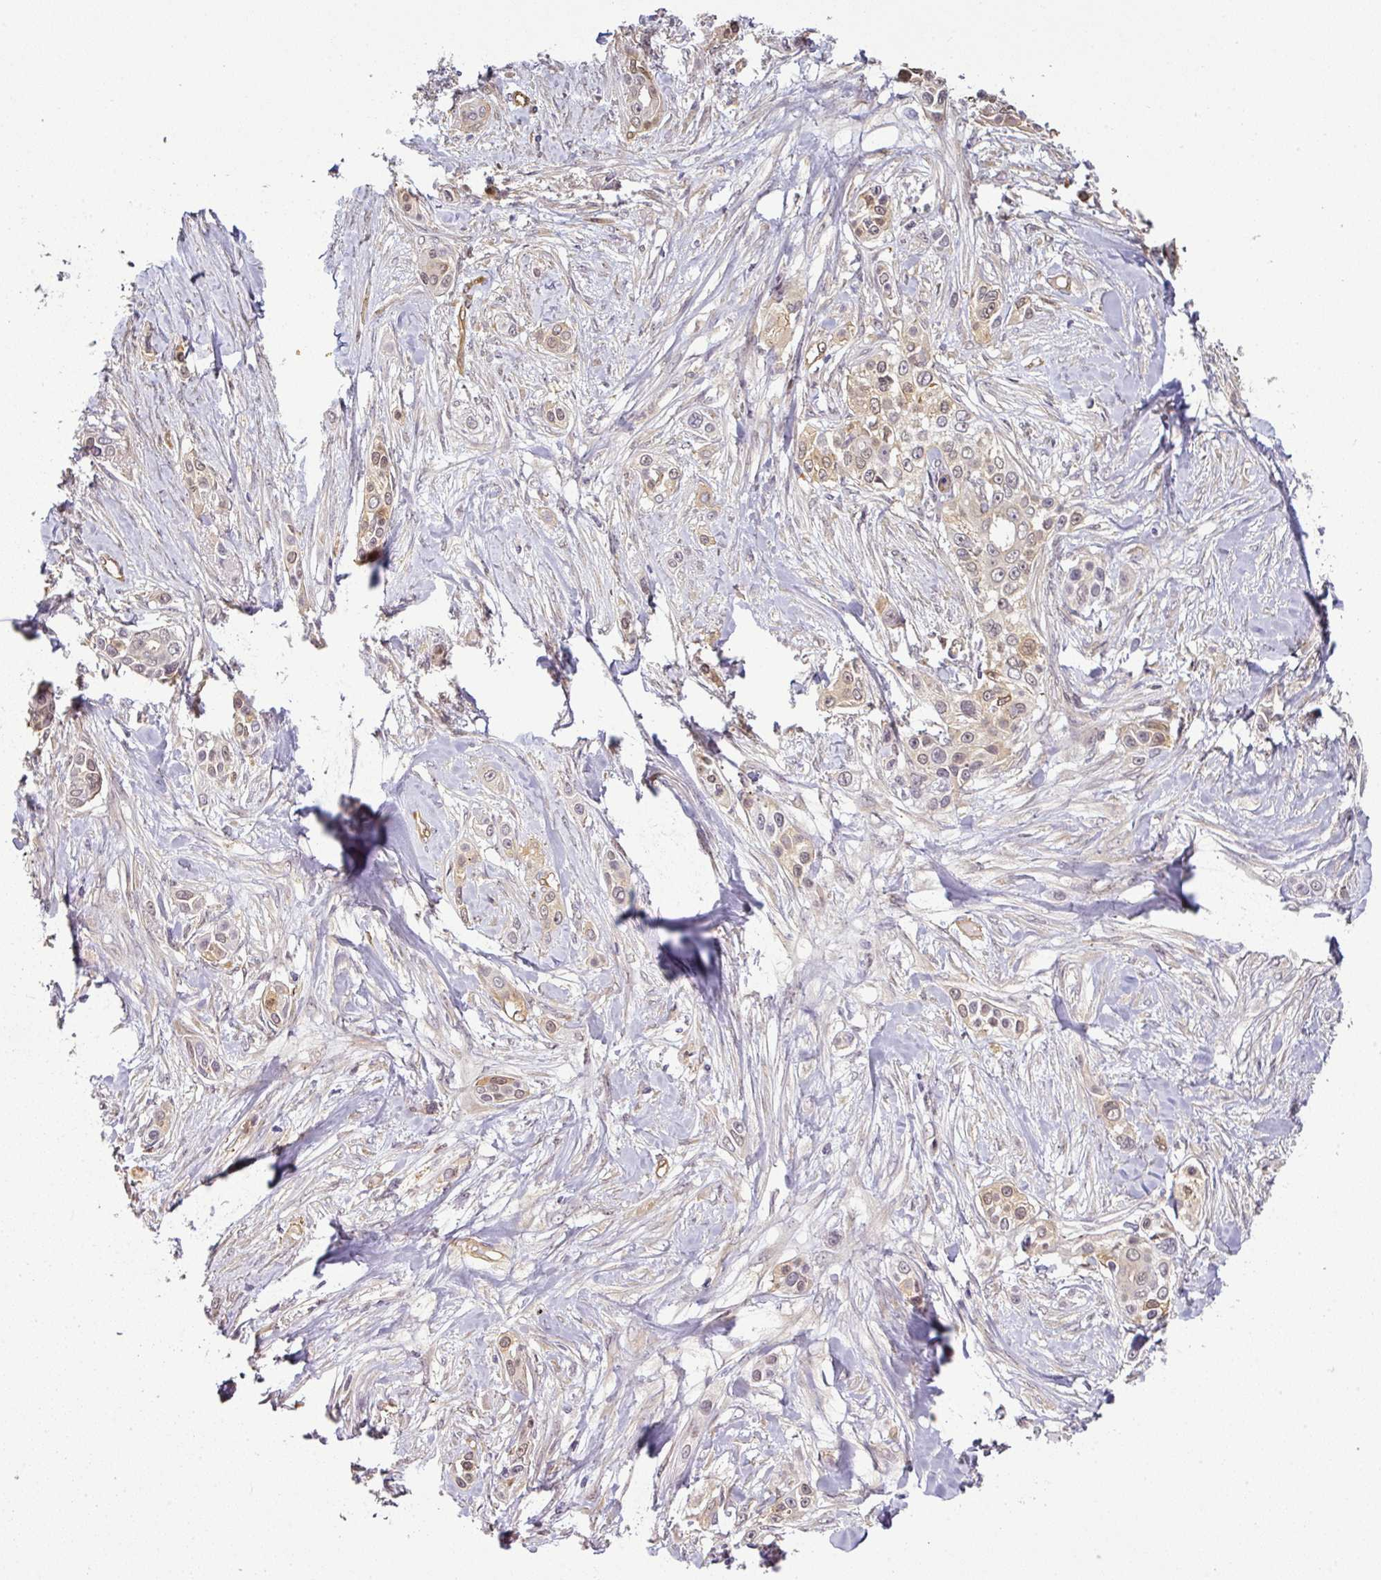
{"staining": {"intensity": "weak", "quantity": "<25%", "location": "cytoplasmic/membranous"}, "tissue": "skin cancer", "cell_type": "Tumor cells", "image_type": "cancer", "snomed": [{"axis": "morphology", "description": "Squamous cell carcinoma, NOS"}, {"axis": "topography", "description": "Skin"}], "caption": "Tumor cells show no significant expression in squamous cell carcinoma (skin). Nuclei are stained in blue.", "gene": "ANKRD18A", "patient": {"sex": "female", "age": 69}}